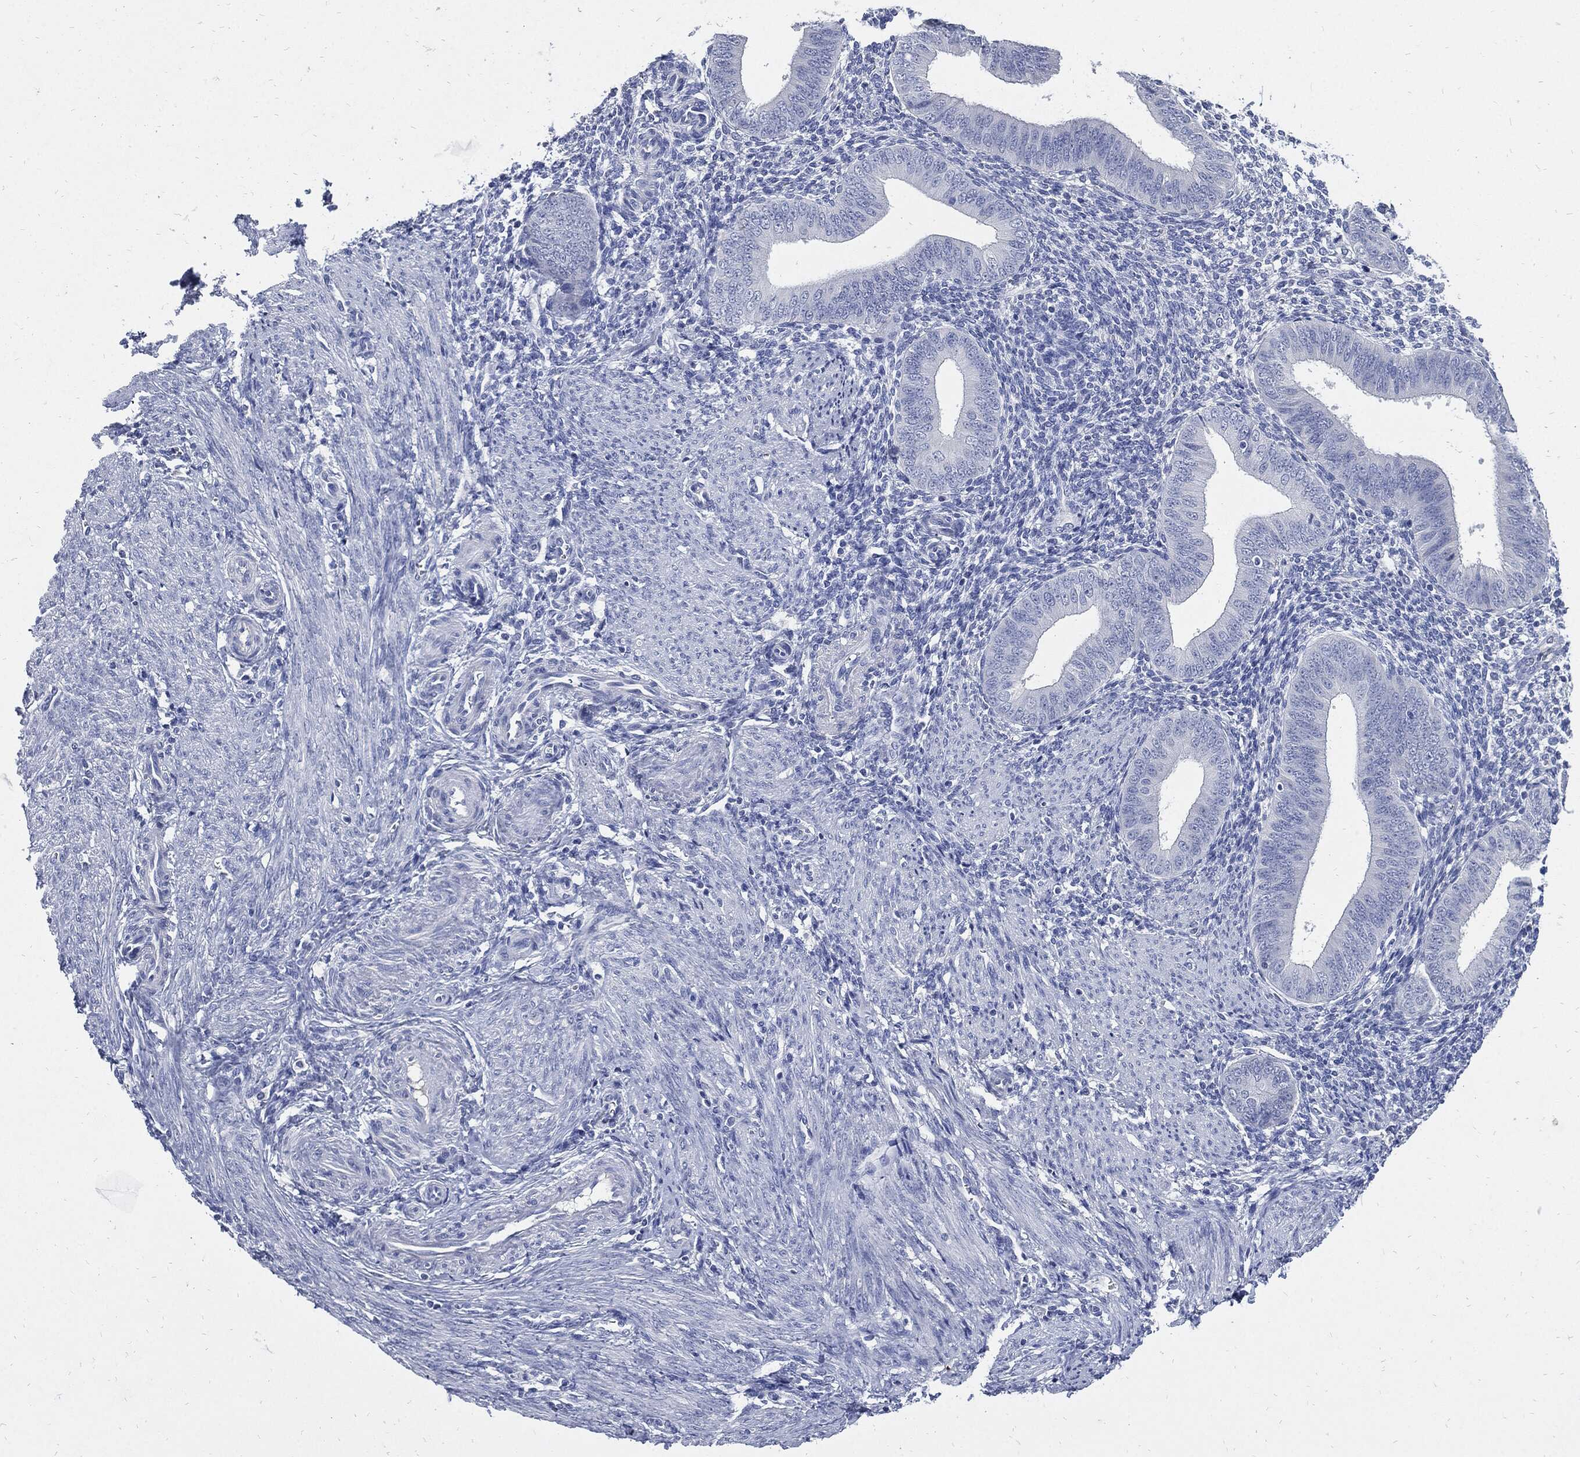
{"staining": {"intensity": "negative", "quantity": "none", "location": "none"}, "tissue": "endometrium", "cell_type": "Cells in endometrial stroma", "image_type": "normal", "snomed": [{"axis": "morphology", "description": "Normal tissue, NOS"}, {"axis": "topography", "description": "Endometrium"}], "caption": "Human endometrium stained for a protein using IHC shows no expression in cells in endometrial stroma.", "gene": "CPE", "patient": {"sex": "female", "age": 39}}